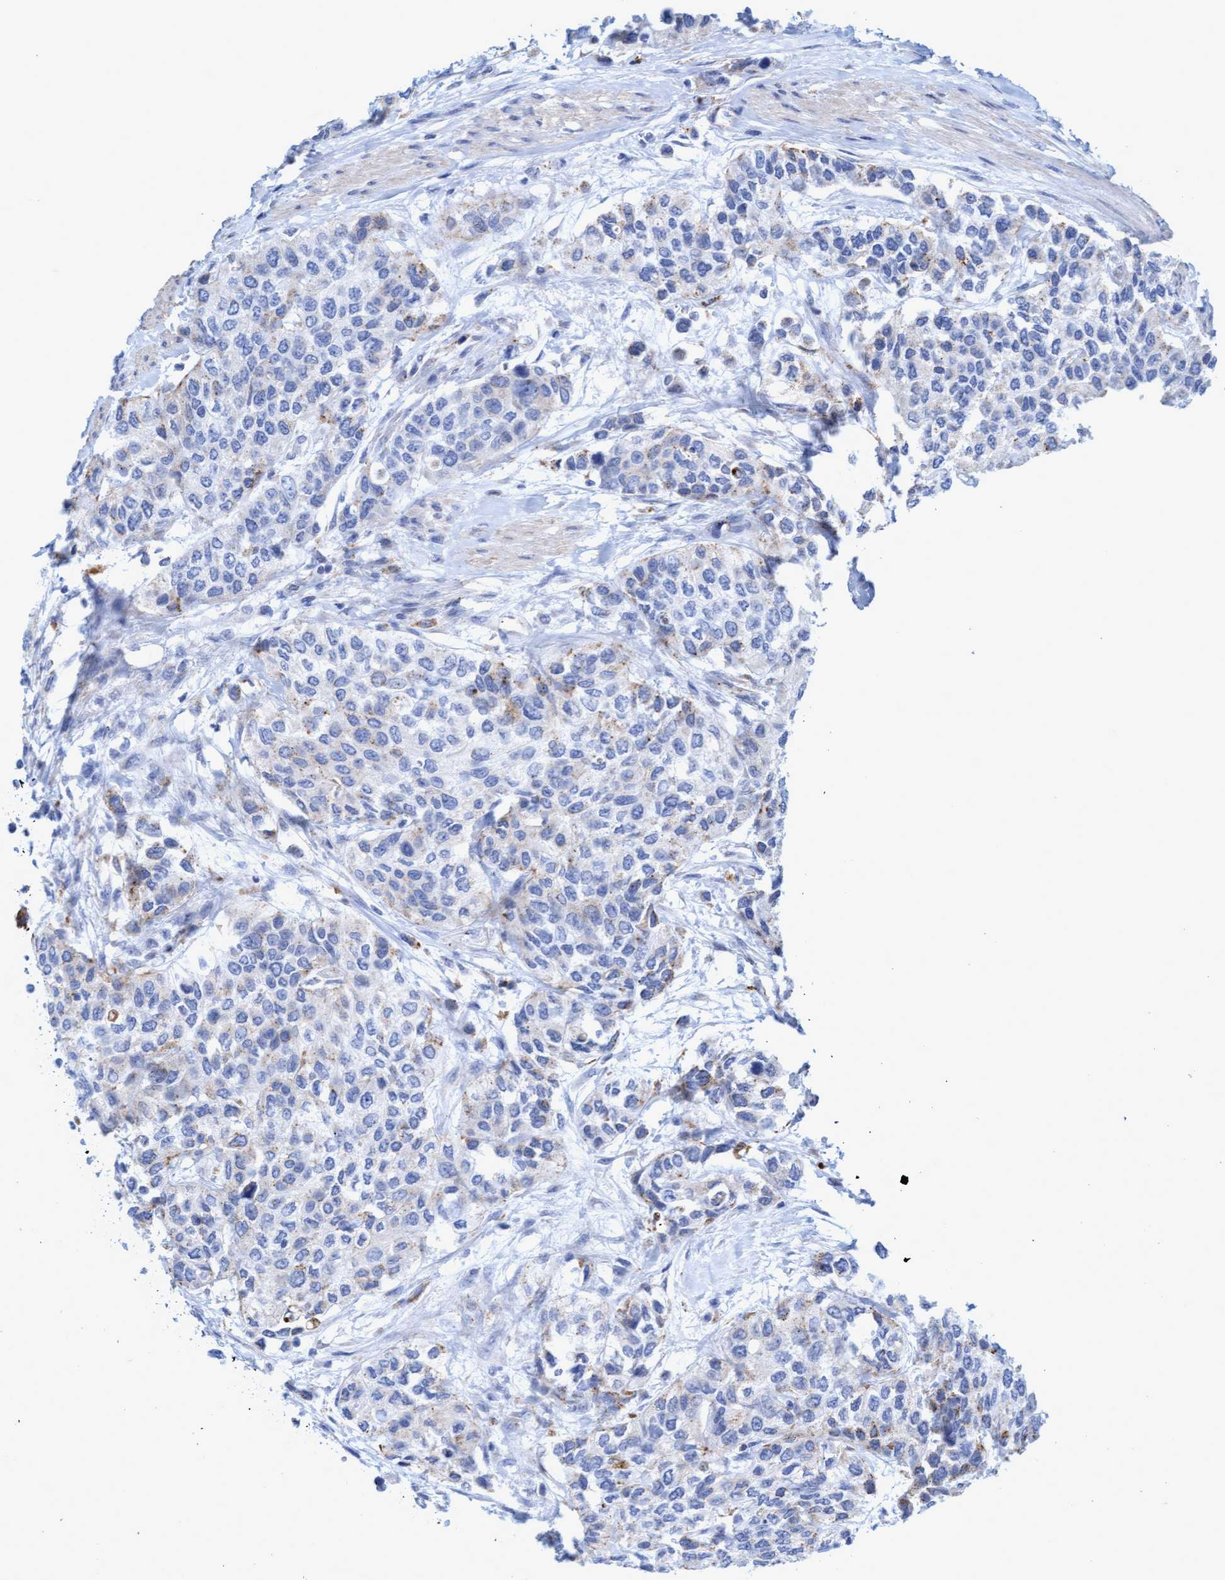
{"staining": {"intensity": "weak", "quantity": "<25%", "location": "cytoplasmic/membranous"}, "tissue": "urothelial cancer", "cell_type": "Tumor cells", "image_type": "cancer", "snomed": [{"axis": "morphology", "description": "Urothelial carcinoma, High grade"}, {"axis": "topography", "description": "Urinary bladder"}], "caption": "A histopathology image of human urothelial carcinoma (high-grade) is negative for staining in tumor cells.", "gene": "SGSH", "patient": {"sex": "female", "age": 56}}